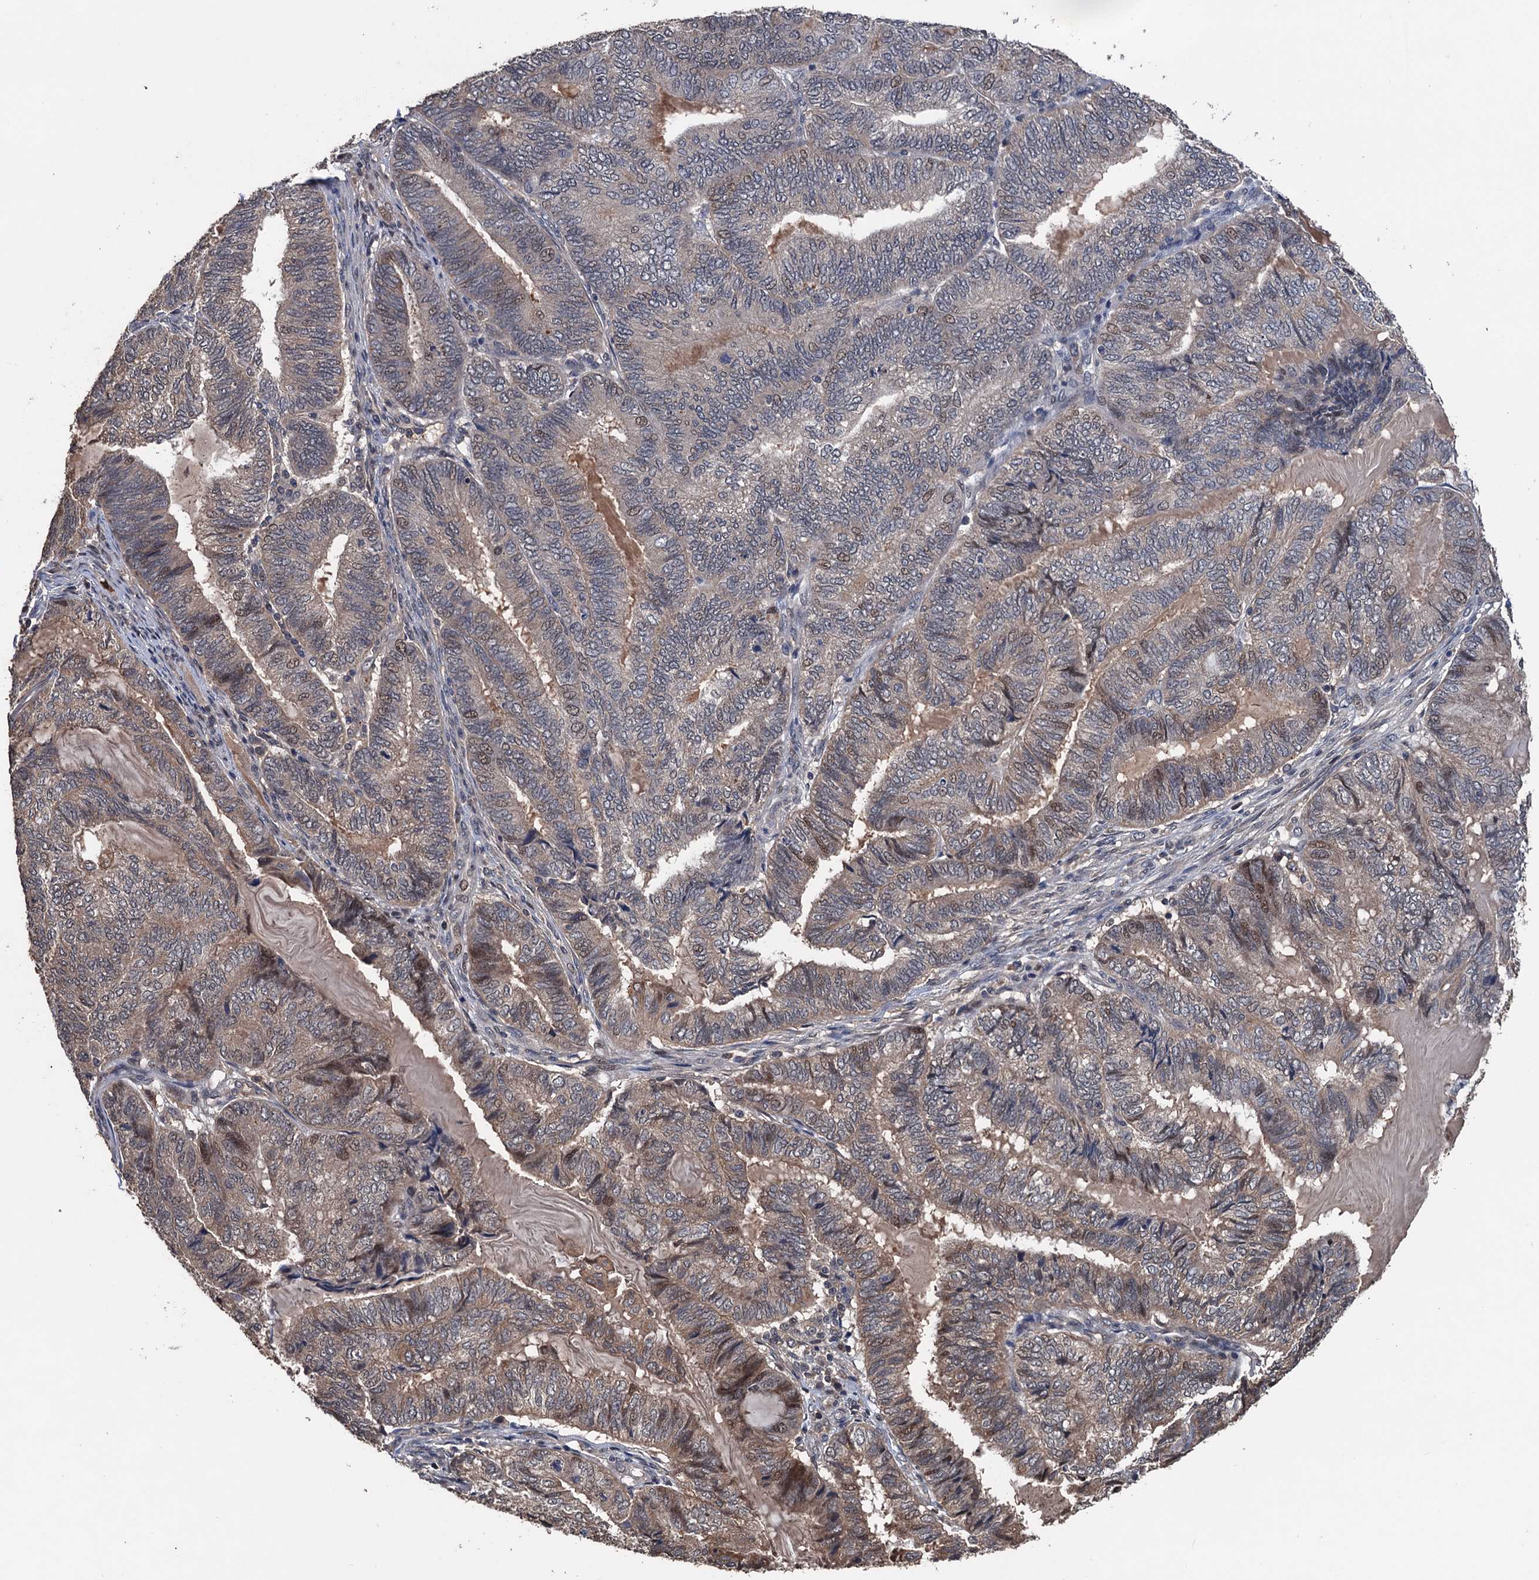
{"staining": {"intensity": "moderate", "quantity": "<25%", "location": "cytoplasmic/membranous,nuclear"}, "tissue": "endometrial cancer", "cell_type": "Tumor cells", "image_type": "cancer", "snomed": [{"axis": "morphology", "description": "Adenocarcinoma, NOS"}, {"axis": "topography", "description": "Uterus"}, {"axis": "topography", "description": "Endometrium"}], "caption": "Endometrial cancer (adenocarcinoma) tissue demonstrates moderate cytoplasmic/membranous and nuclear positivity in approximately <25% of tumor cells", "gene": "ZNF438", "patient": {"sex": "female", "age": 70}}